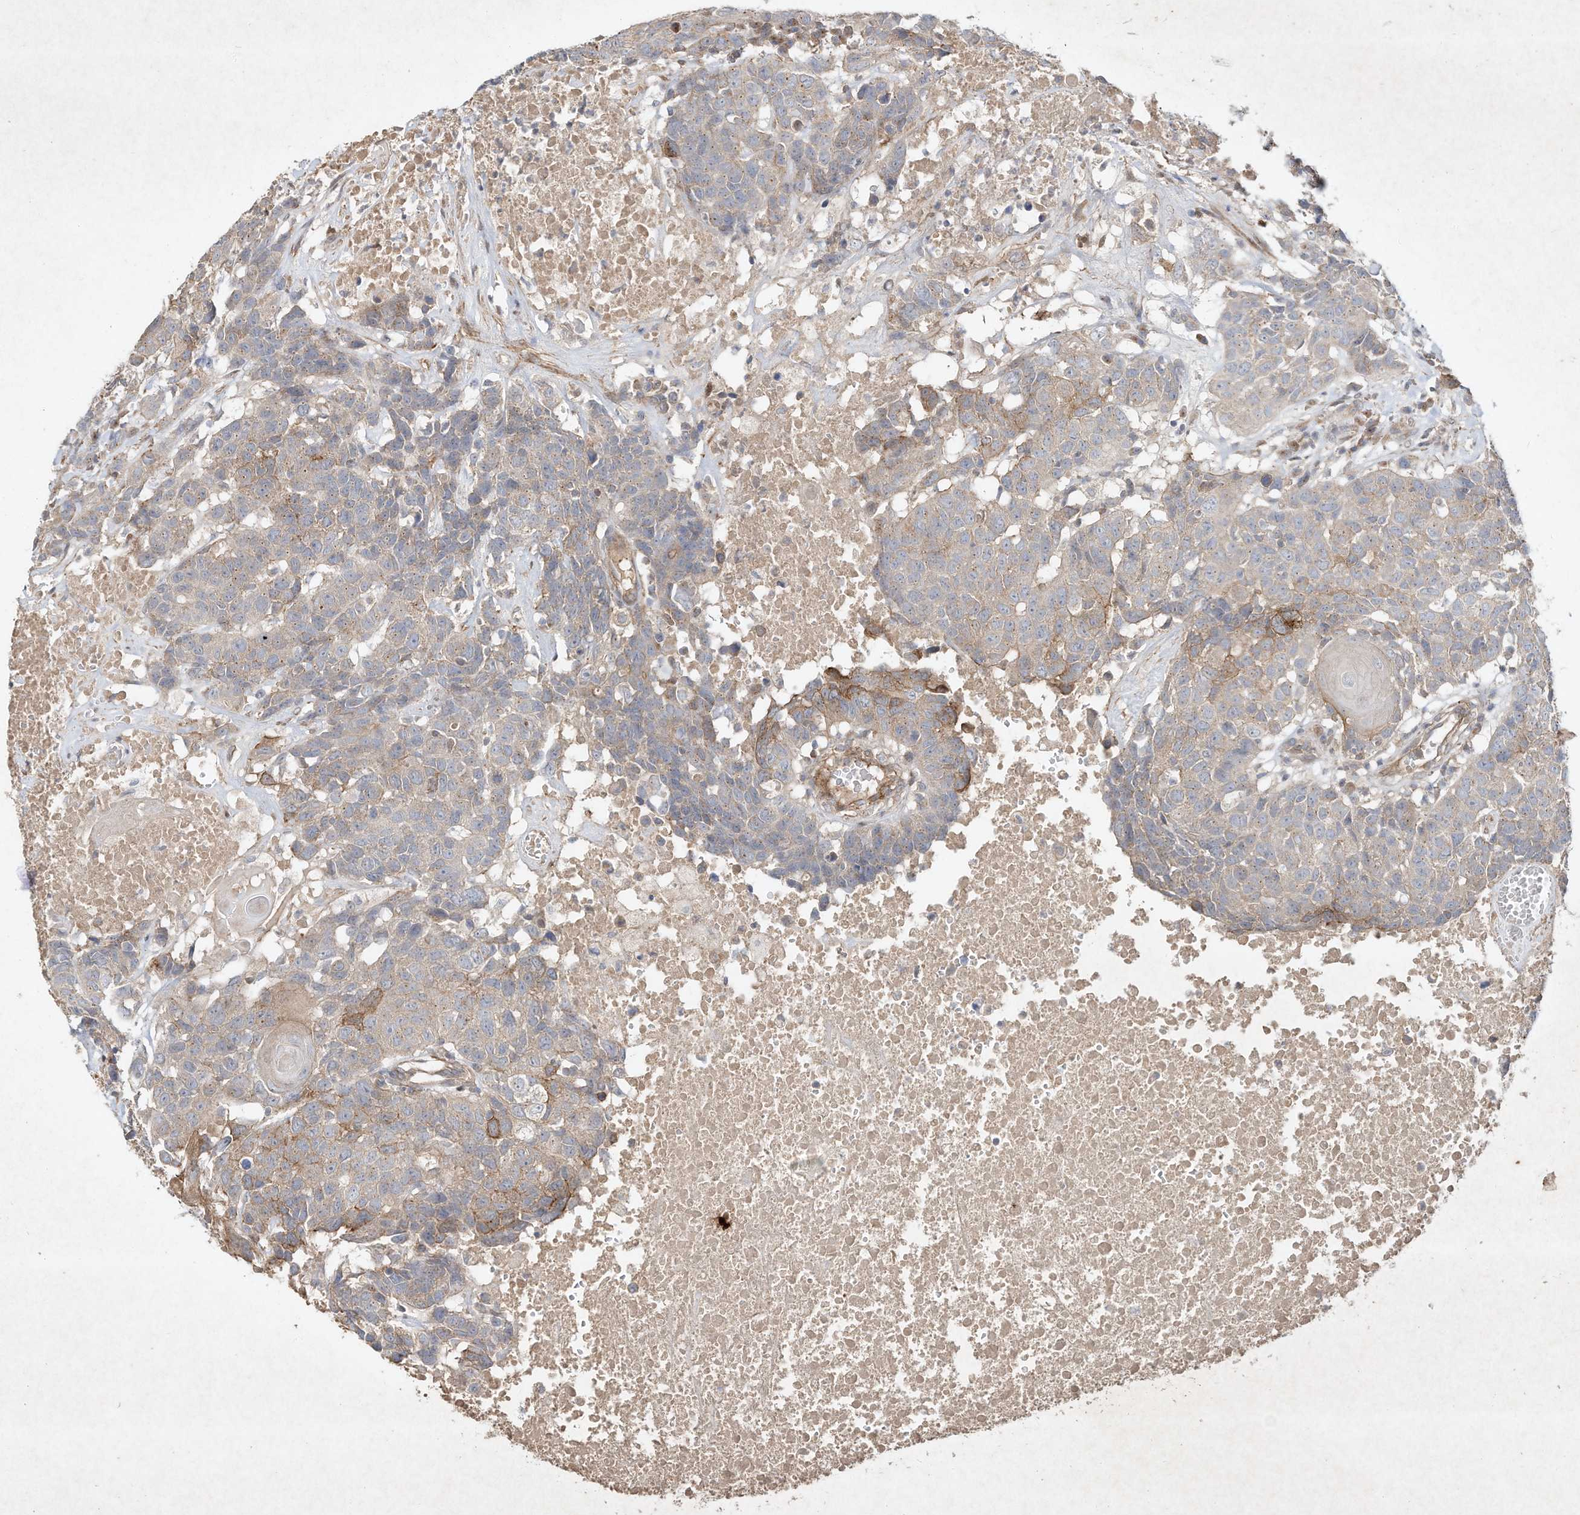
{"staining": {"intensity": "moderate", "quantity": "<25%", "location": "cytoplasmic/membranous"}, "tissue": "head and neck cancer", "cell_type": "Tumor cells", "image_type": "cancer", "snomed": [{"axis": "morphology", "description": "Squamous cell carcinoma, NOS"}, {"axis": "topography", "description": "Head-Neck"}], "caption": "IHC photomicrograph of head and neck cancer stained for a protein (brown), which displays low levels of moderate cytoplasmic/membranous positivity in approximately <25% of tumor cells.", "gene": "HTR5A", "patient": {"sex": "male", "age": 66}}